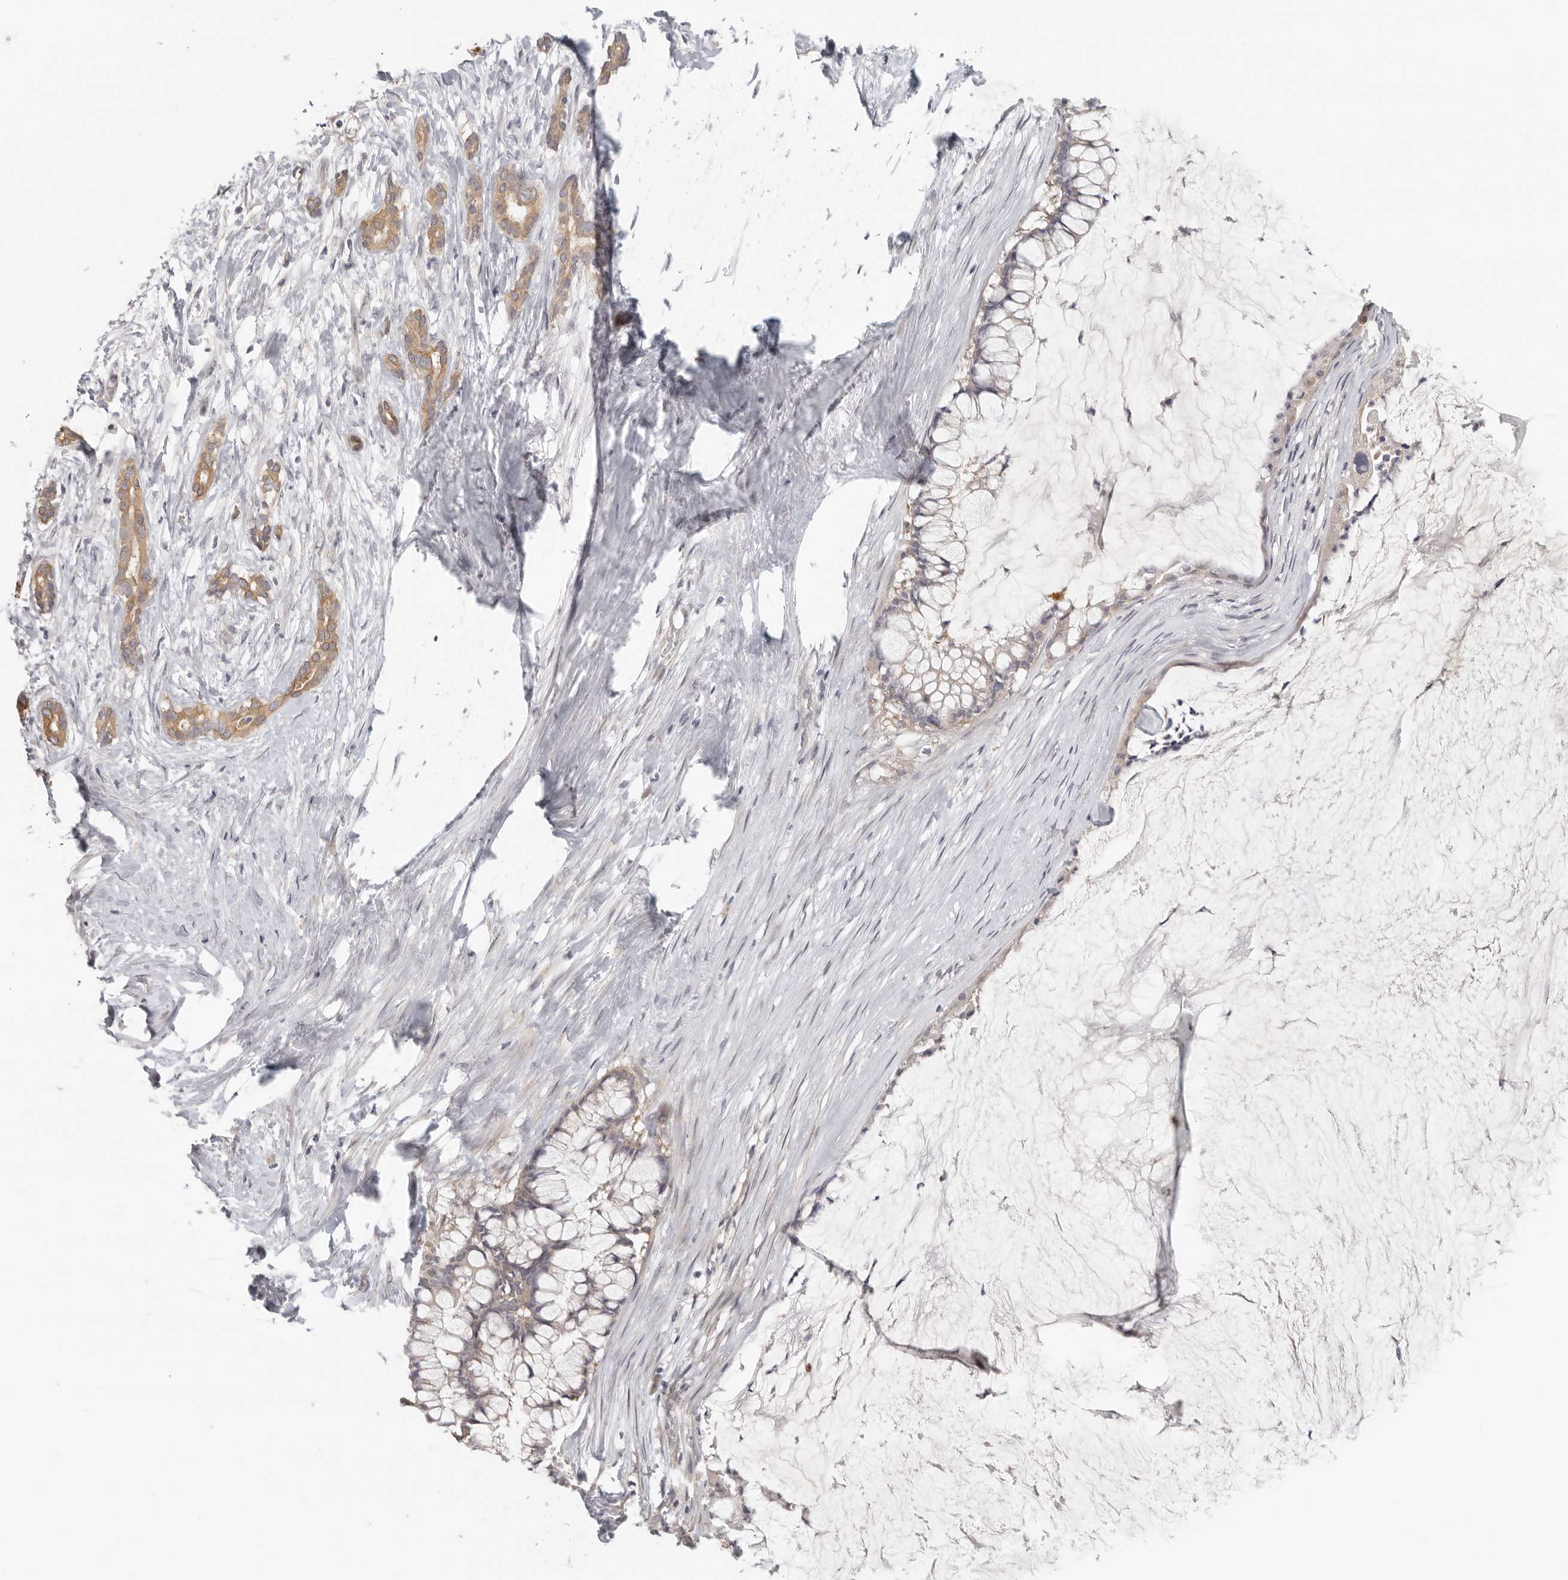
{"staining": {"intensity": "weak", "quantity": "25%-75%", "location": "cytoplasmic/membranous"}, "tissue": "pancreatic cancer", "cell_type": "Tumor cells", "image_type": "cancer", "snomed": [{"axis": "morphology", "description": "Adenocarcinoma, NOS"}, {"axis": "topography", "description": "Pancreas"}], "caption": "Immunohistochemical staining of human pancreatic cancer (adenocarcinoma) exhibits low levels of weak cytoplasmic/membranous protein staining in approximately 25%-75% of tumor cells. Immunohistochemistry (ihc) stains the protein of interest in brown and the nuclei are stained blue.", "gene": "AHDC1", "patient": {"sex": "male", "age": 41}}